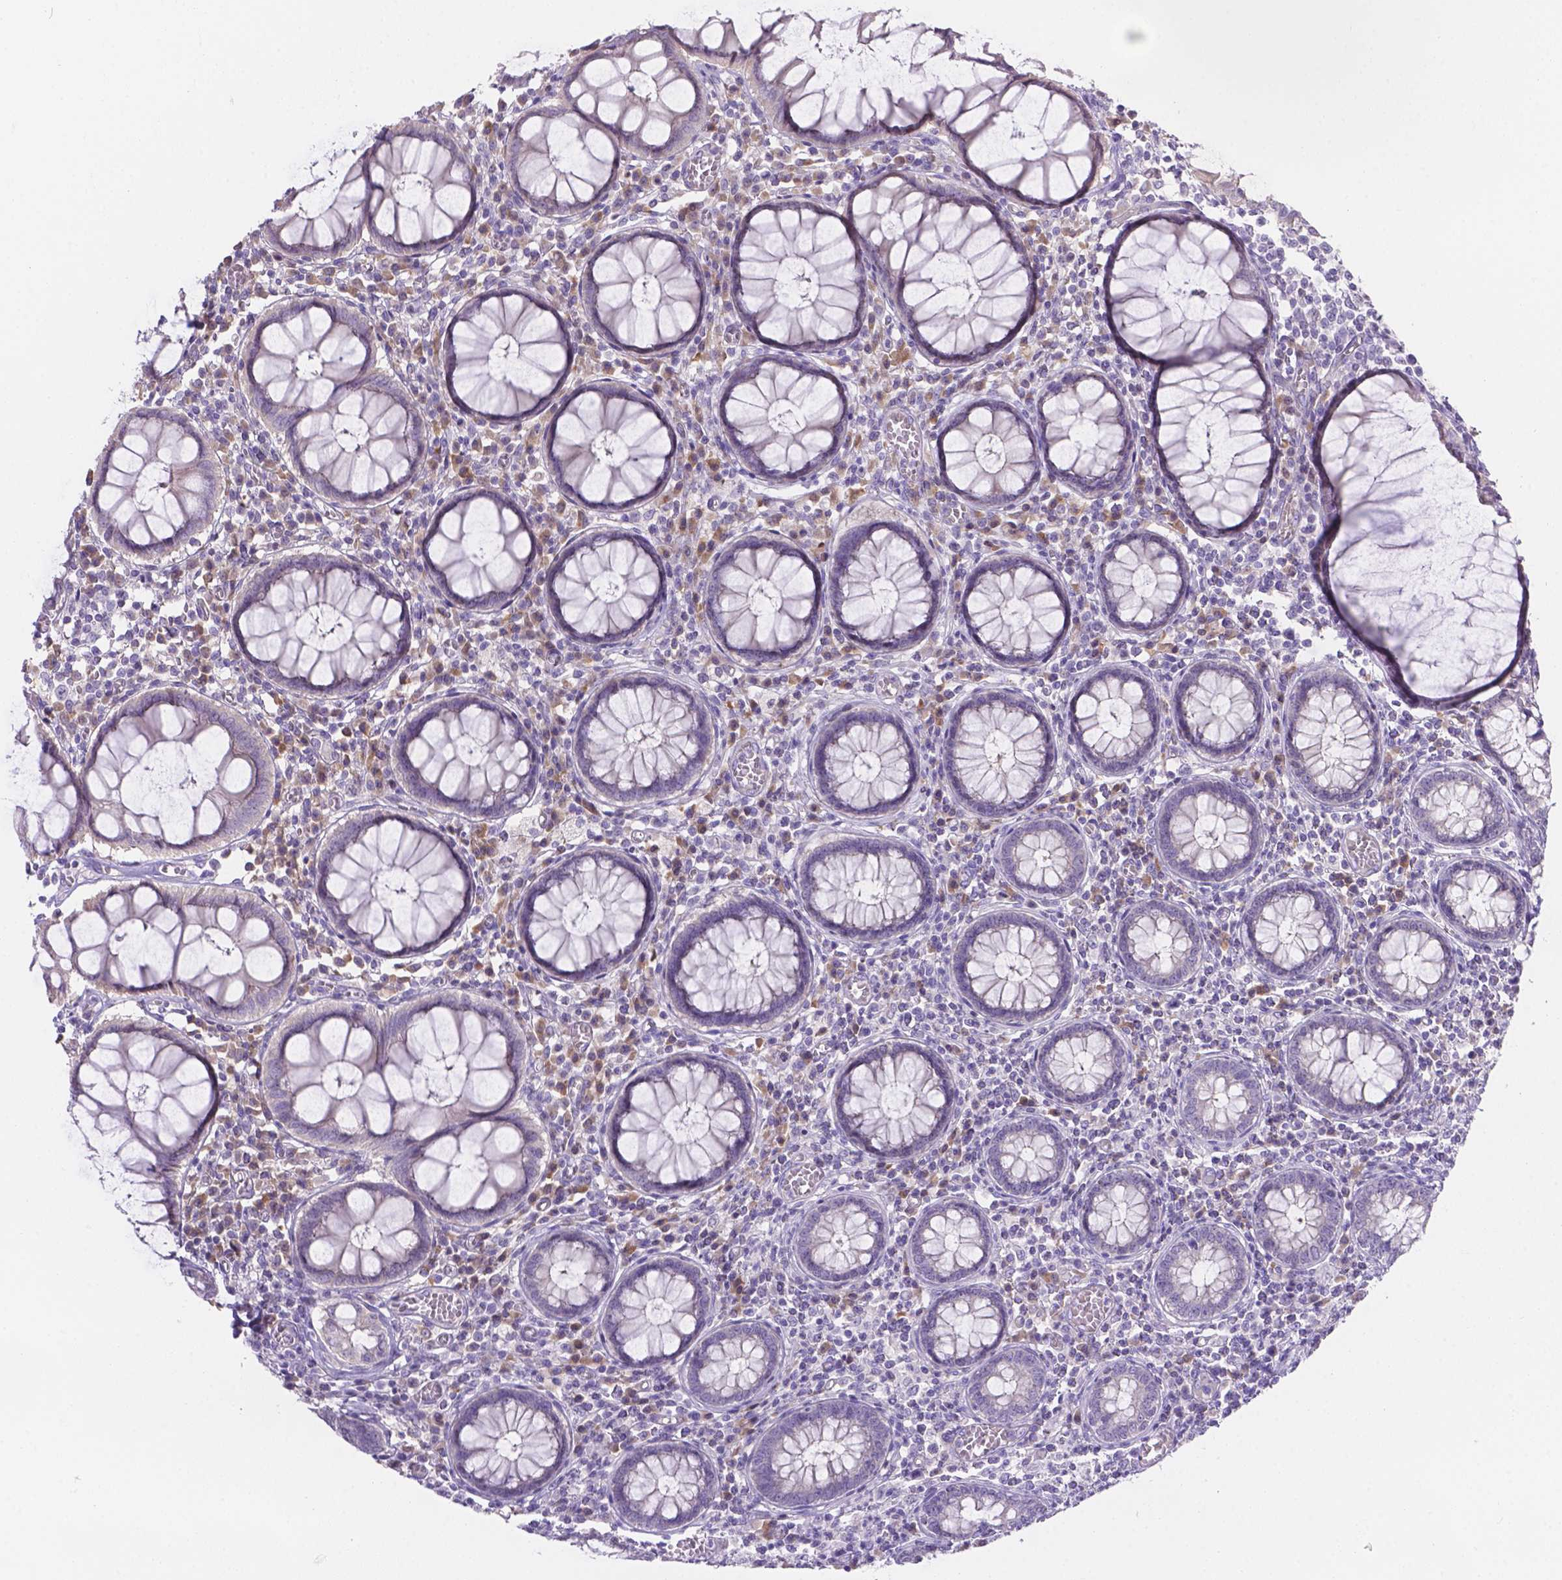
{"staining": {"intensity": "negative", "quantity": "none", "location": "none"}, "tissue": "colorectal cancer", "cell_type": "Tumor cells", "image_type": "cancer", "snomed": [{"axis": "morphology", "description": "Adenocarcinoma, NOS"}, {"axis": "topography", "description": "Colon"}], "caption": "Protein analysis of adenocarcinoma (colorectal) shows no significant expression in tumor cells.", "gene": "CD96", "patient": {"sex": "male", "age": 65}}